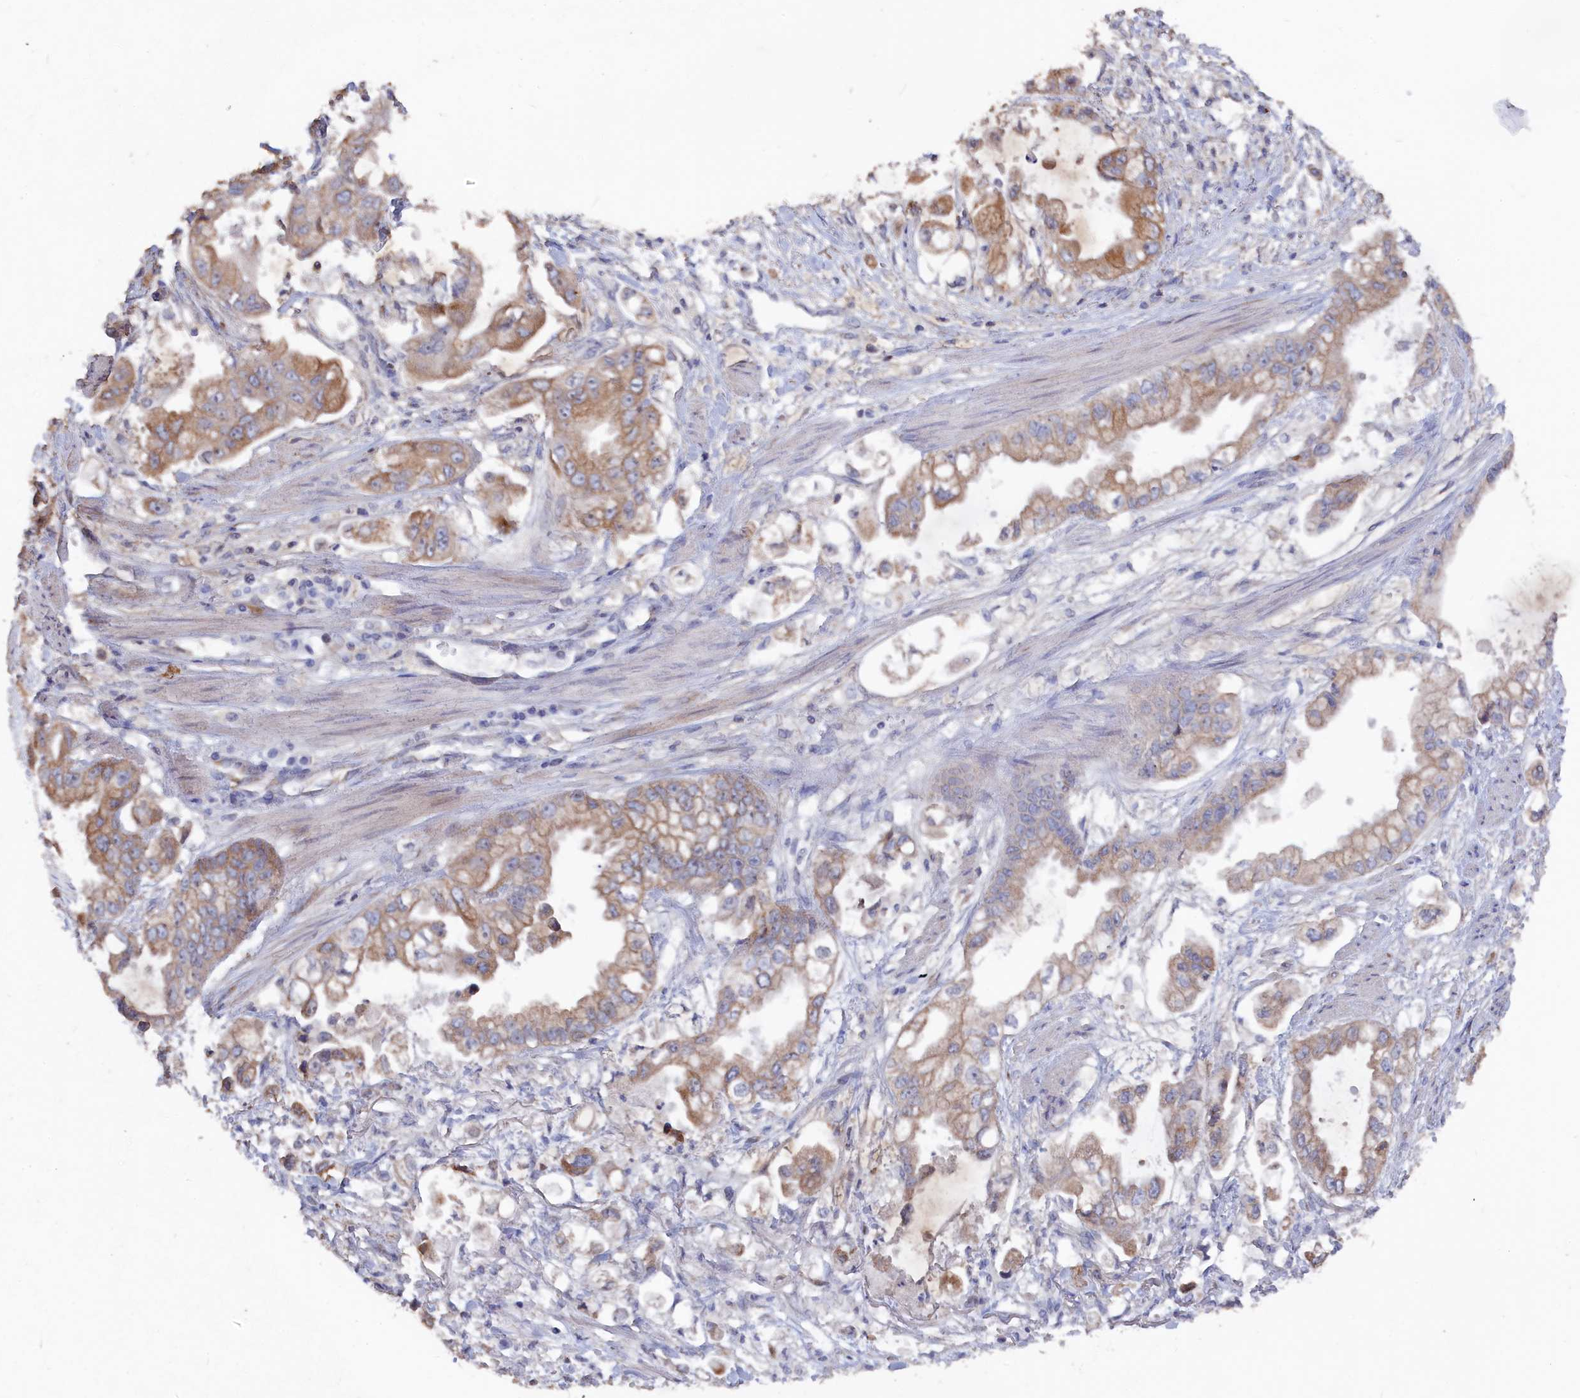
{"staining": {"intensity": "moderate", "quantity": ">75%", "location": "cytoplasmic/membranous"}, "tissue": "stomach cancer", "cell_type": "Tumor cells", "image_type": "cancer", "snomed": [{"axis": "morphology", "description": "Adenocarcinoma, NOS"}, {"axis": "topography", "description": "Stomach"}], "caption": "DAB (3,3'-diaminobenzidine) immunohistochemical staining of adenocarcinoma (stomach) exhibits moderate cytoplasmic/membranous protein positivity in approximately >75% of tumor cells.", "gene": "SEMG2", "patient": {"sex": "male", "age": 62}}